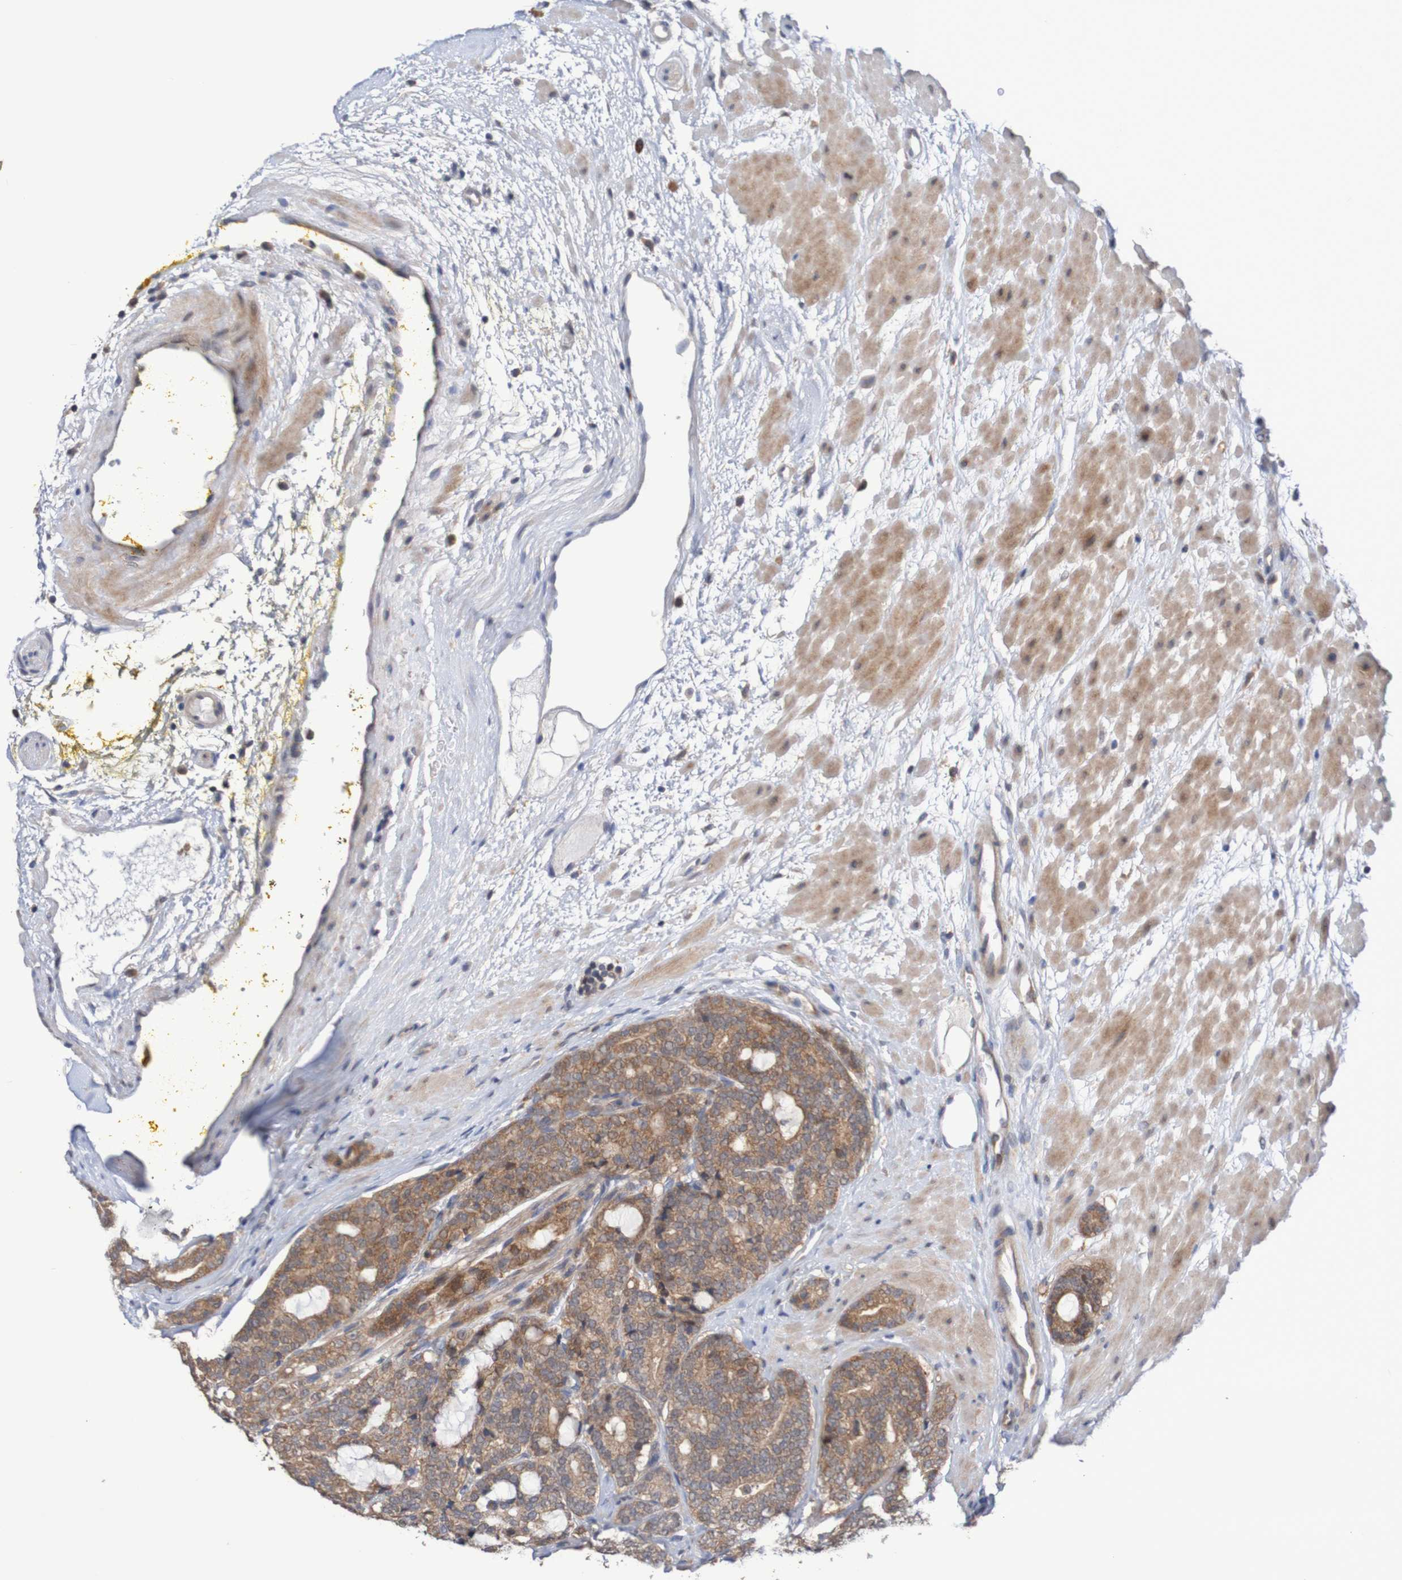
{"staining": {"intensity": "moderate", "quantity": ">75%", "location": "cytoplasmic/membranous"}, "tissue": "prostate cancer", "cell_type": "Tumor cells", "image_type": "cancer", "snomed": [{"axis": "morphology", "description": "Adenocarcinoma, High grade"}, {"axis": "topography", "description": "Prostate"}], "caption": "A micrograph of adenocarcinoma (high-grade) (prostate) stained for a protein reveals moderate cytoplasmic/membranous brown staining in tumor cells. The staining is performed using DAB (3,3'-diaminobenzidine) brown chromogen to label protein expression. The nuclei are counter-stained blue using hematoxylin.", "gene": "C3orf18", "patient": {"sex": "male", "age": 61}}